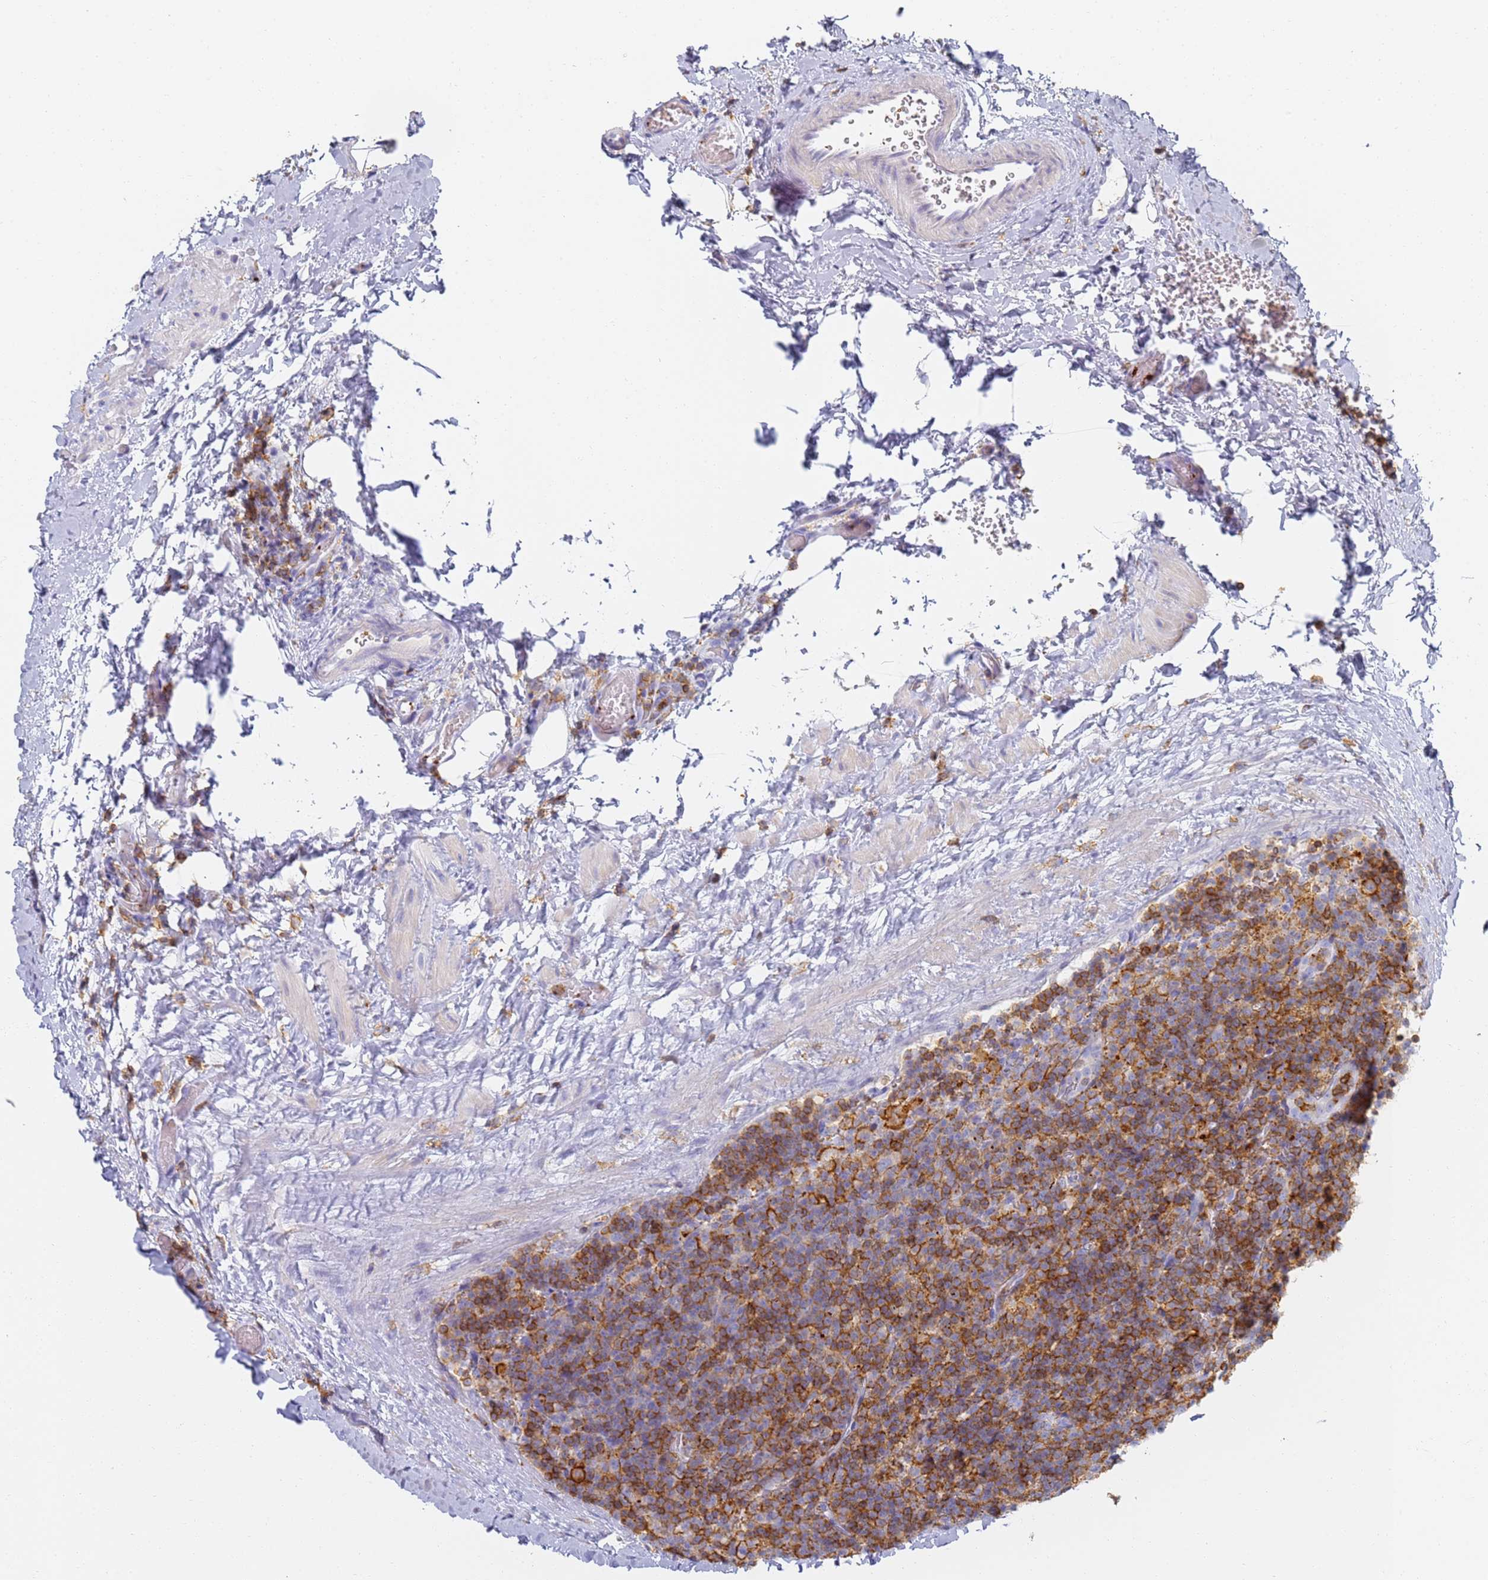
{"staining": {"intensity": "moderate", "quantity": "<25%", "location": "cytoplasmic/membranous"}, "tissue": "lymphoma", "cell_type": "Tumor cells", "image_type": "cancer", "snomed": [{"axis": "morphology", "description": "Hodgkin's disease, NOS"}, {"axis": "topography", "description": "Lymph node"}], "caption": "Immunohistochemical staining of human Hodgkin's disease demonstrates moderate cytoplasmic/membranous protein staining in approximately <25% of tumor cells.", "gene": "BIN2", "patient": {"sex": "female", "age": 57}}